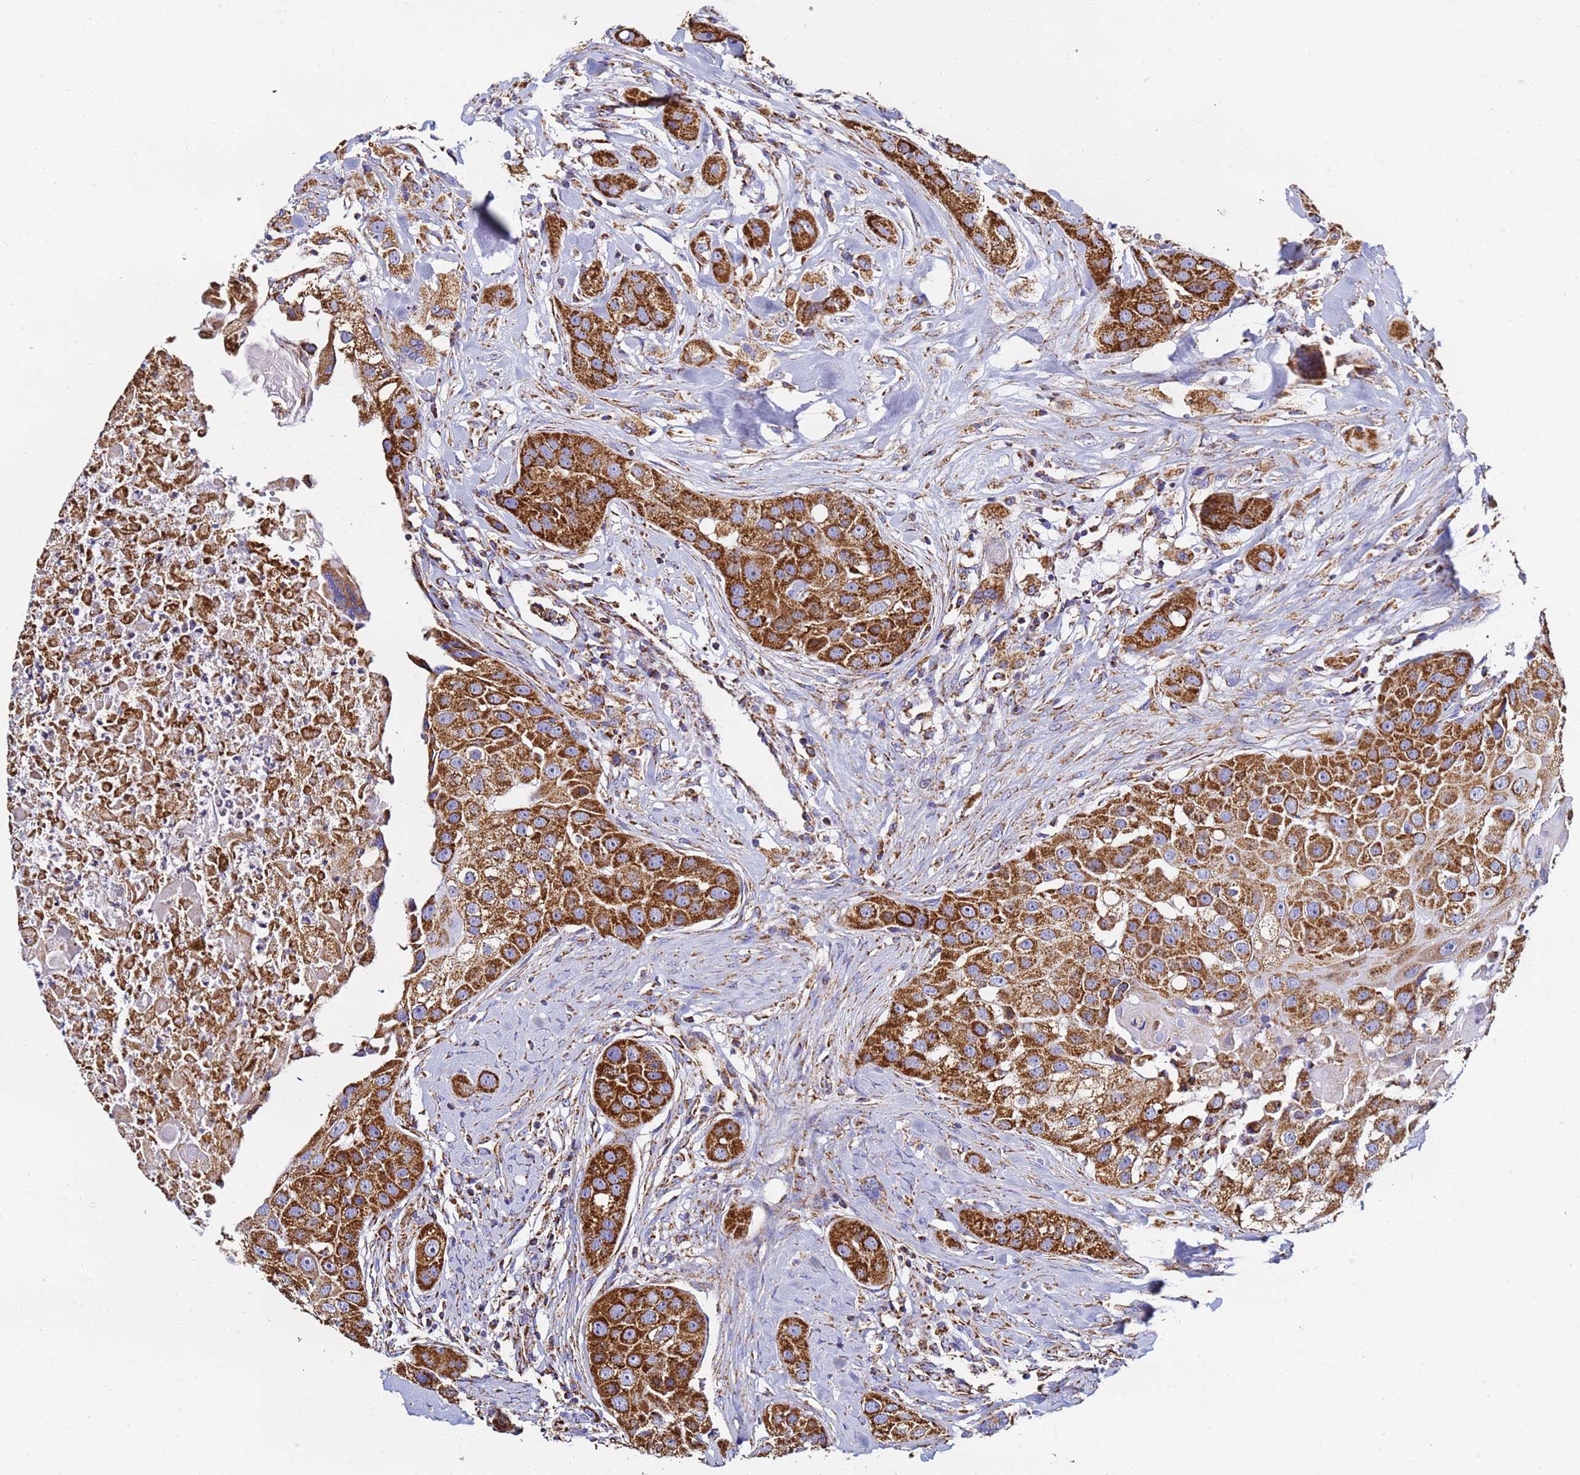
{"staining": {"intensity": "strong", "quantity": ">75%", "location": "cytoplasmic/membranous"}, "tissue": "head and neck cancer", "cell_type": "Tumor cells", "image_type": "cancer", "snomed": [{"axis": "morphology", "description": "Normal tissue, NOS"}, {"axis": "morphology", "description": "Squamous cell carcinoma, NOS"}, {"axis": "topography", "description": "Skeletal muscle"}, {"axis": "topography", "description": "Head-Neck"}], "caption": "This is an image of immunohistochemistry staining of squamous cell carcinoma (head and neck), which shows strong staining in the cytoplasmic/membranous of tumor cells.", "gene": "PHB2", "patient": {"sex": "male", "age": 51}}